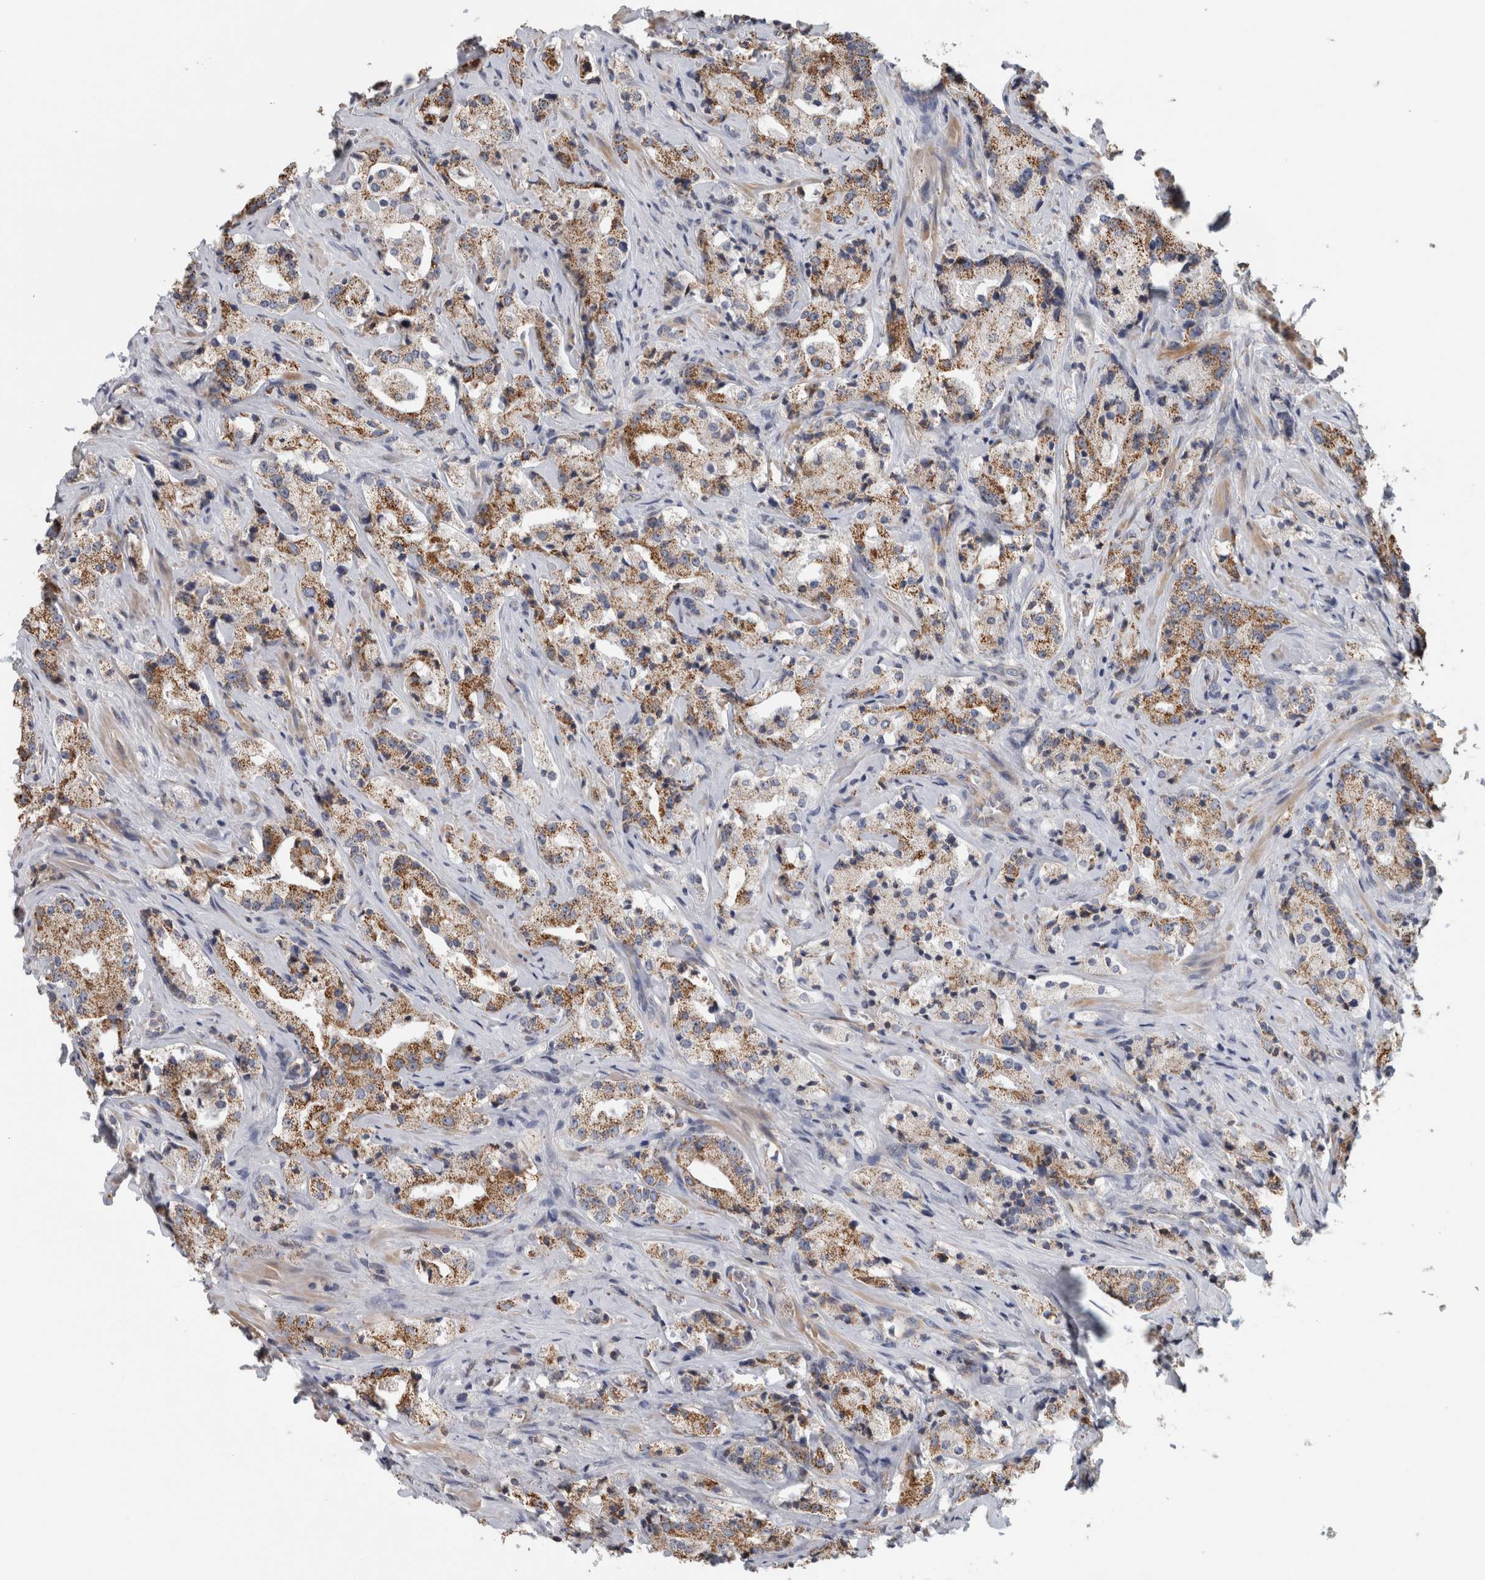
{"staining": {"intensity": "moderate", "quantity": ">75%", "location": "cytoplasmic/membranous"}, "tissue": "prostate cancer", "cell_type": "Tumor cells", "image_type": "cancer", "snomed": [{"axis": "morphology", "description": "Adenocarcinoma, High grade"}, {"axis": "topography", "description": "Prostate"}], "caption": "This micrograph demonstrates prostate cancer (high-grade adenocarcinoma) stained with immunohistochemistry (IHC) to label a protein in brown. The cytoplasmic/membranous of tumor cells show moderate positivity for the protein. Nuclei are counter-stained blue.", "gene": "ST8SIA1", "patient": {"sex": "male", "age": 63}}